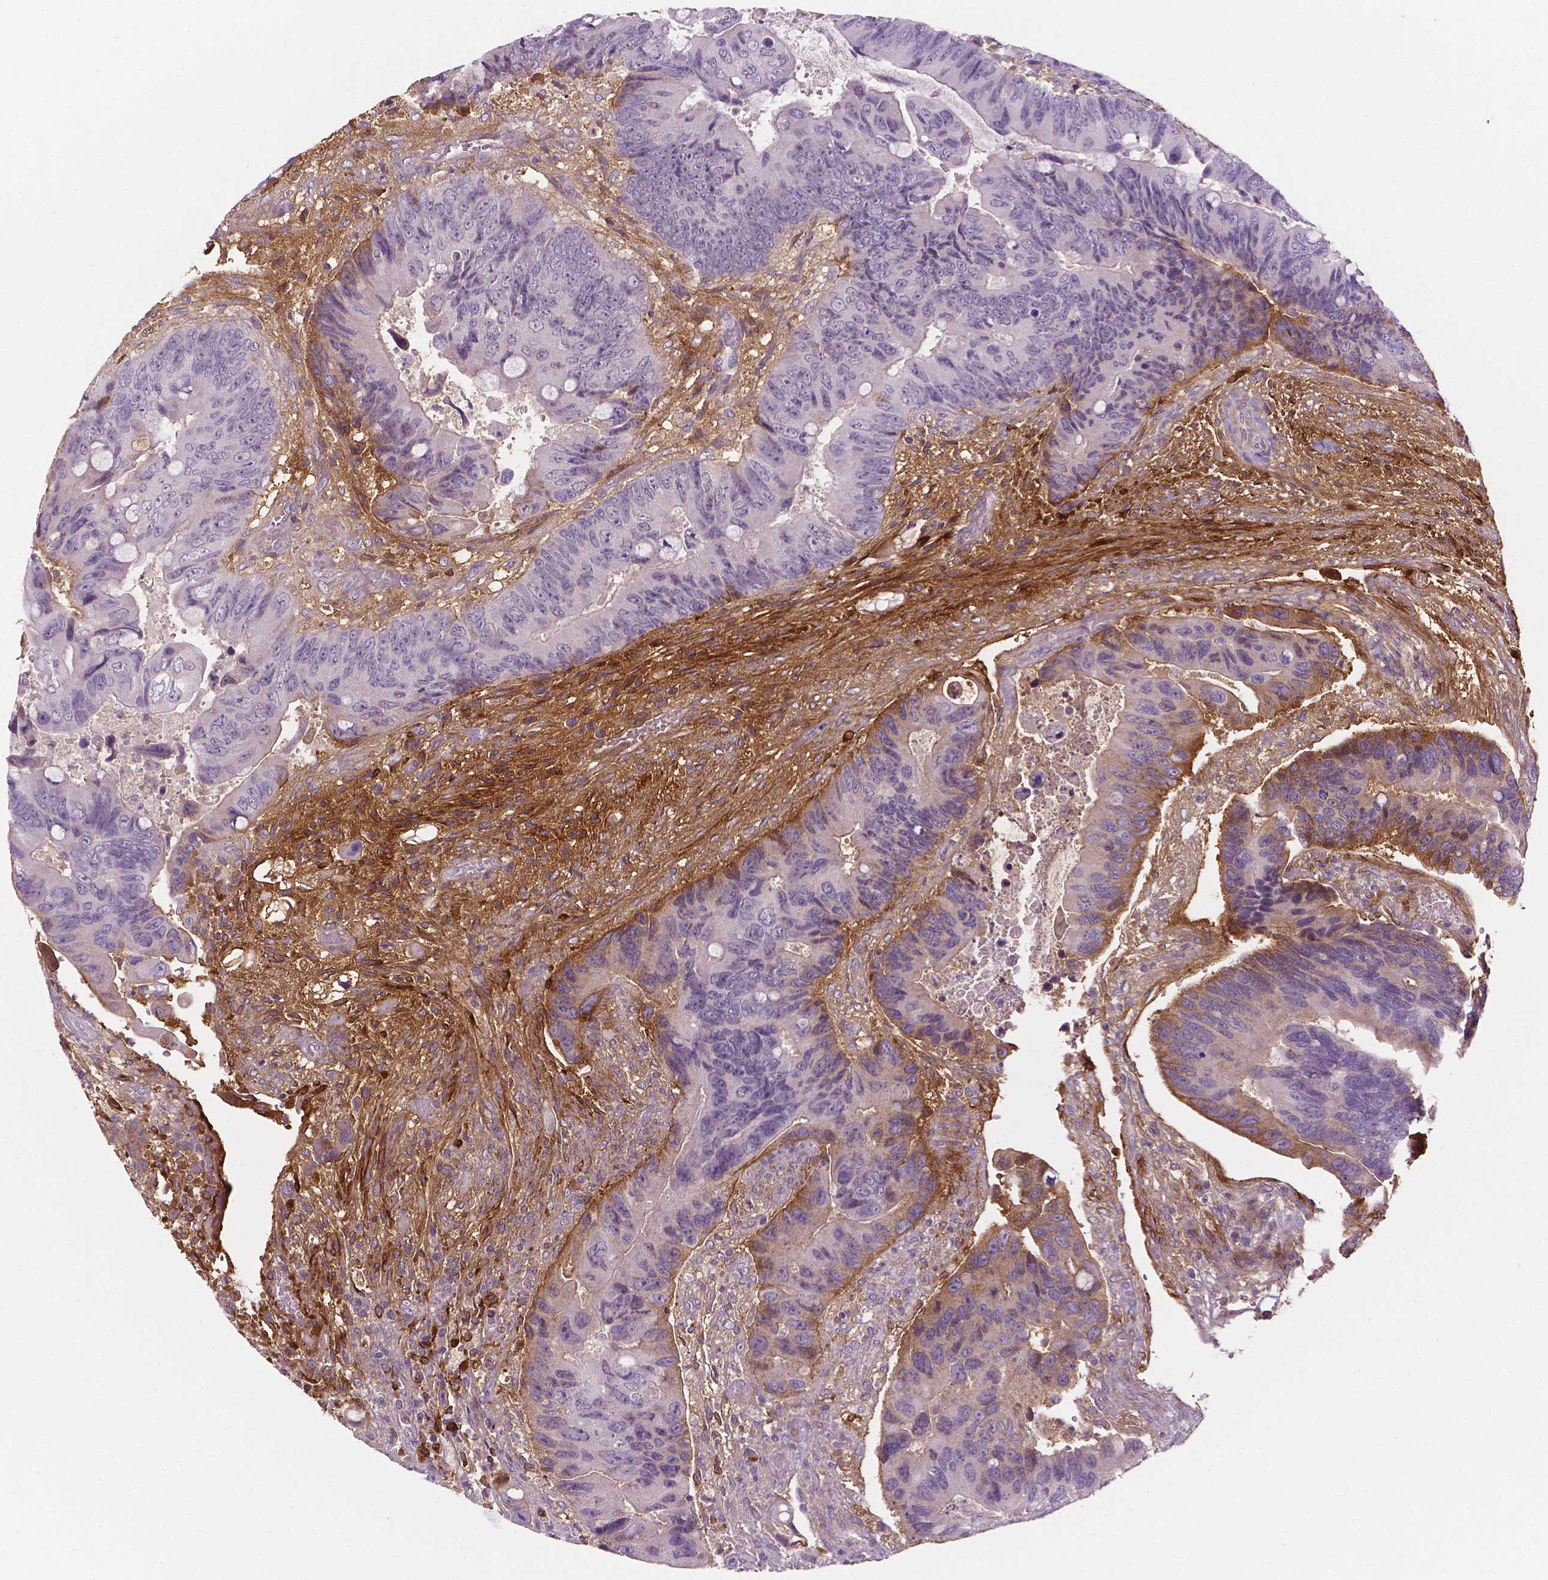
{"staining": {"intensity": "negative", "quantity": "none", "location": "none"}, "tissue": "colorectal cancer", "cell_type": "Tumor cells", "image_type": "cancer", "snomed": [{"axis": "morphology", "description": "Adenocarcinoma, NOS"}, {"axis": "topography", "description": "Rectum"}], "caption": "High power microscopy histopathology image of an IHC photomicrograph of colorectal adenocarcinoma, revealing no significant expression in tumor cells.", "gene": "FBLN1", "patient": {"sex": "male", "age": 63}}